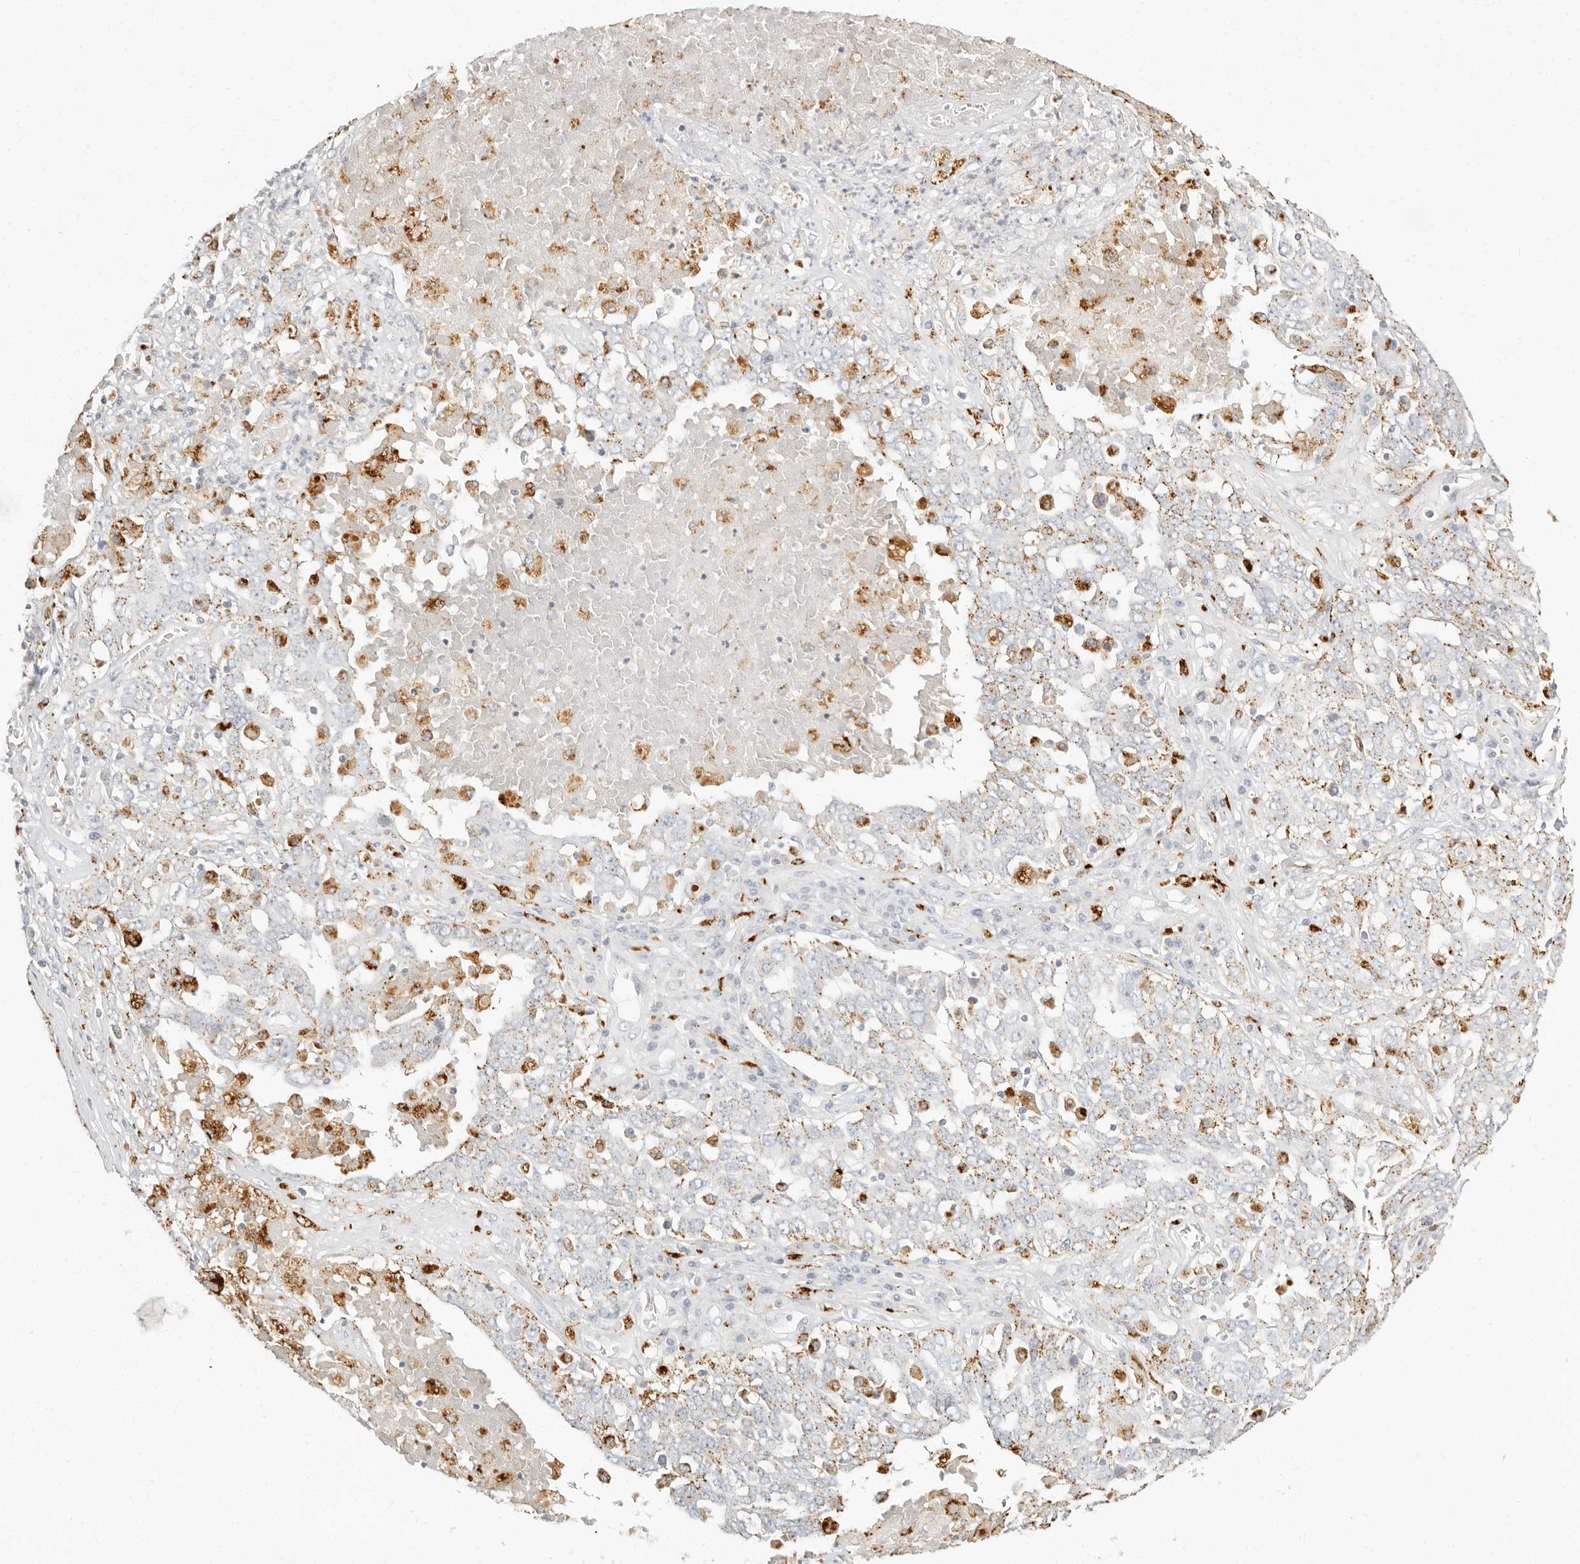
{"staining": {"intensity": "weak", "quantity": "<25%", "location": "cytoplasmic/membranous"}, "tissue": "ovarian cancer", "cell_type": "Tumor cells", "image_type": "cancer", "snomed": [{"axis": "morphology", "description": "Carcinoma, endometroid"}, {"axis": "topography", "description": "Ovary"}], "caption": "Immunohistochemistry of endometroid carcinoma (ovarian) exhibits no positivity in tumor cells.", "gene": "RNASET2", "patient": {"sex": "female", "age": 62}}